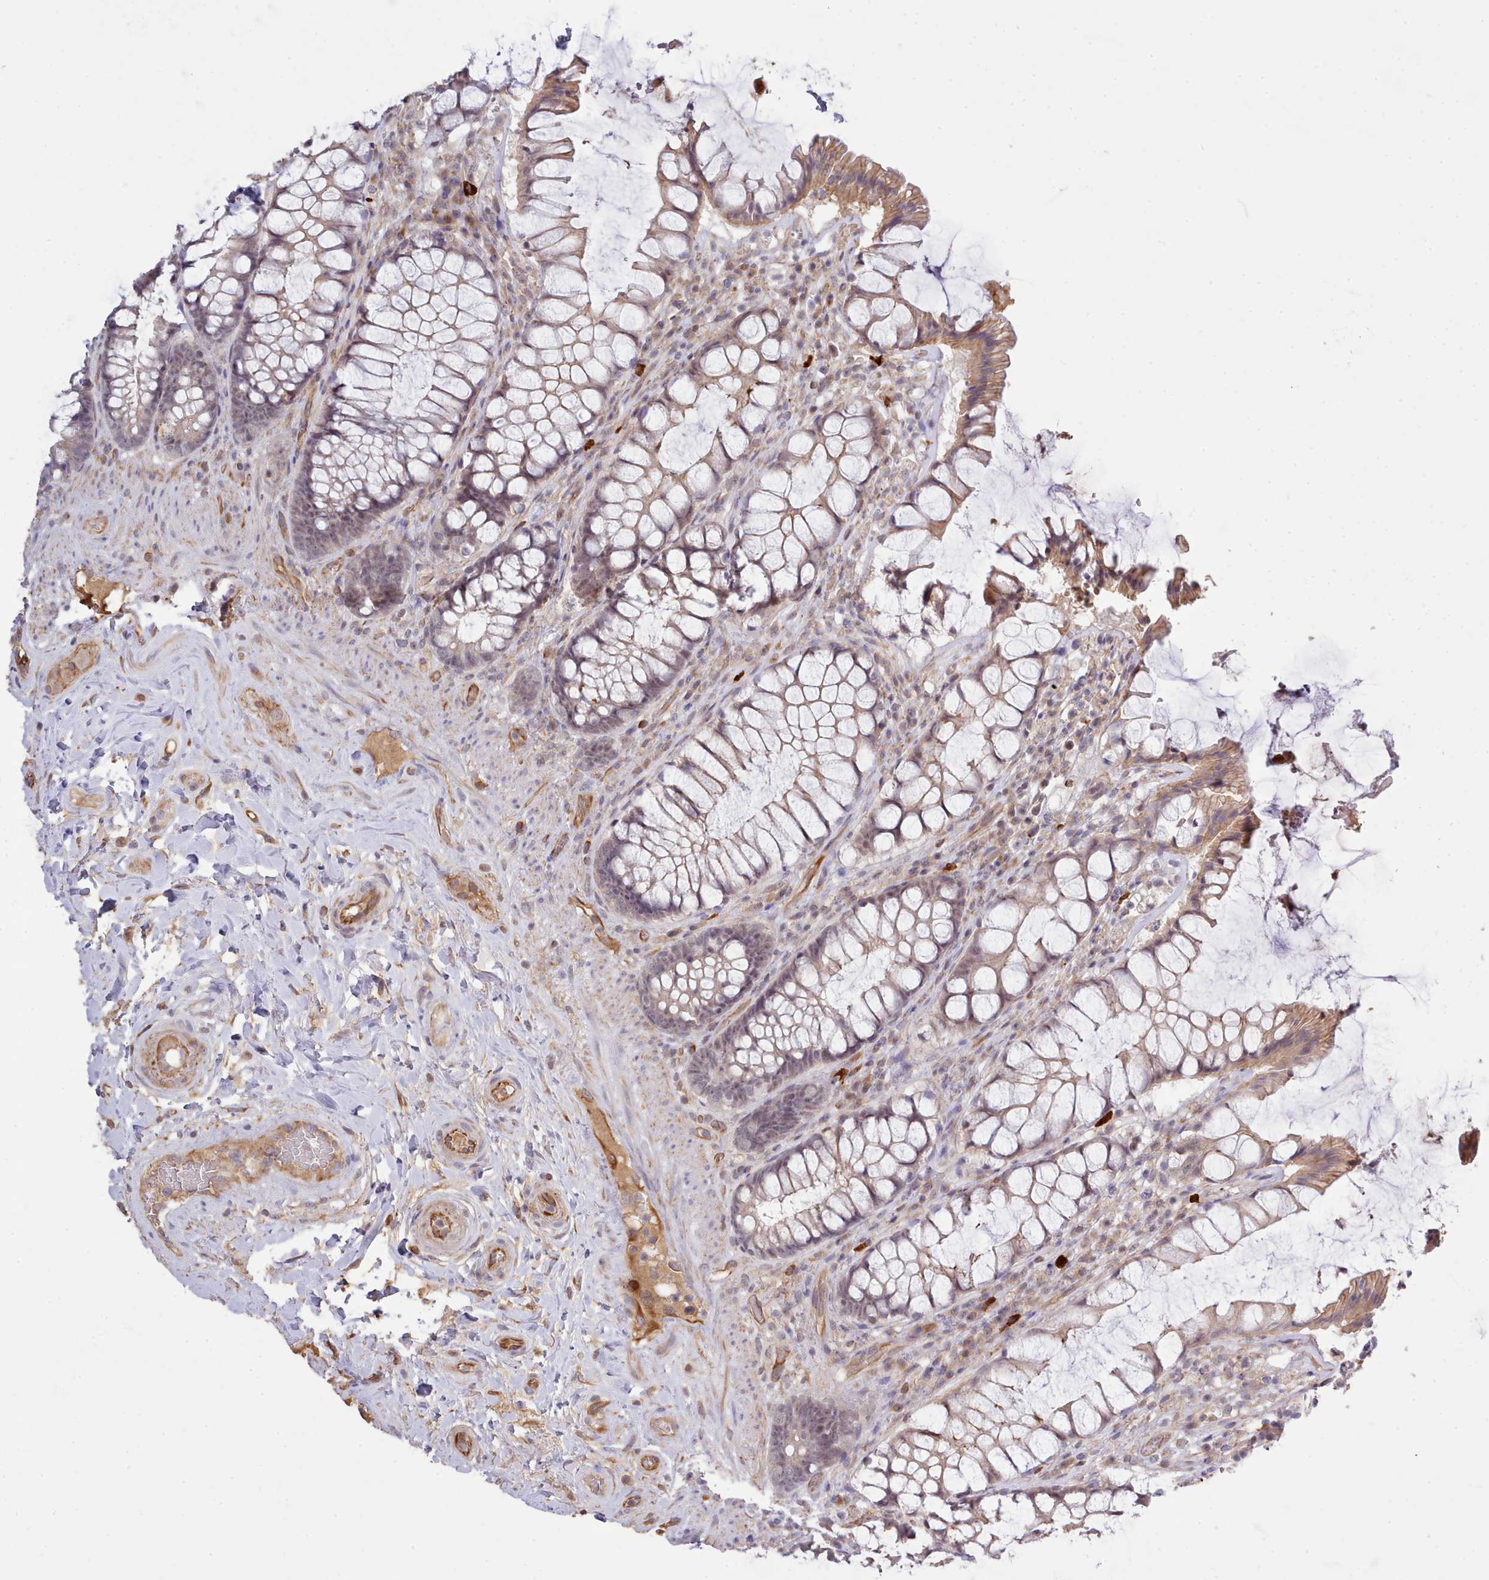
{"staining": {"intensity": "weak", "quantity": ">75%", "location": "cytoplasmic/membranous,nuclear"}, "tissue": "rectum", "cell_type": "Glandular cells", "image_type": "normal", "snomed": [{"axis": "morphology", "description": "Normal tissue, NOS"}, {"axis": "topography", "description": "Rectum"}], "caption": "The photomicrograph shows a brown stain indicating the presence of a protein in the cytoplasmic/membranous,nuclear of glandular cells in rectum. (DAB (3,3'-diaminobenzidine) IHC with brightfield microscopy, high magnification).", "gene": "ZC3H13", "patient": {"sex": "female", "age": 58}}